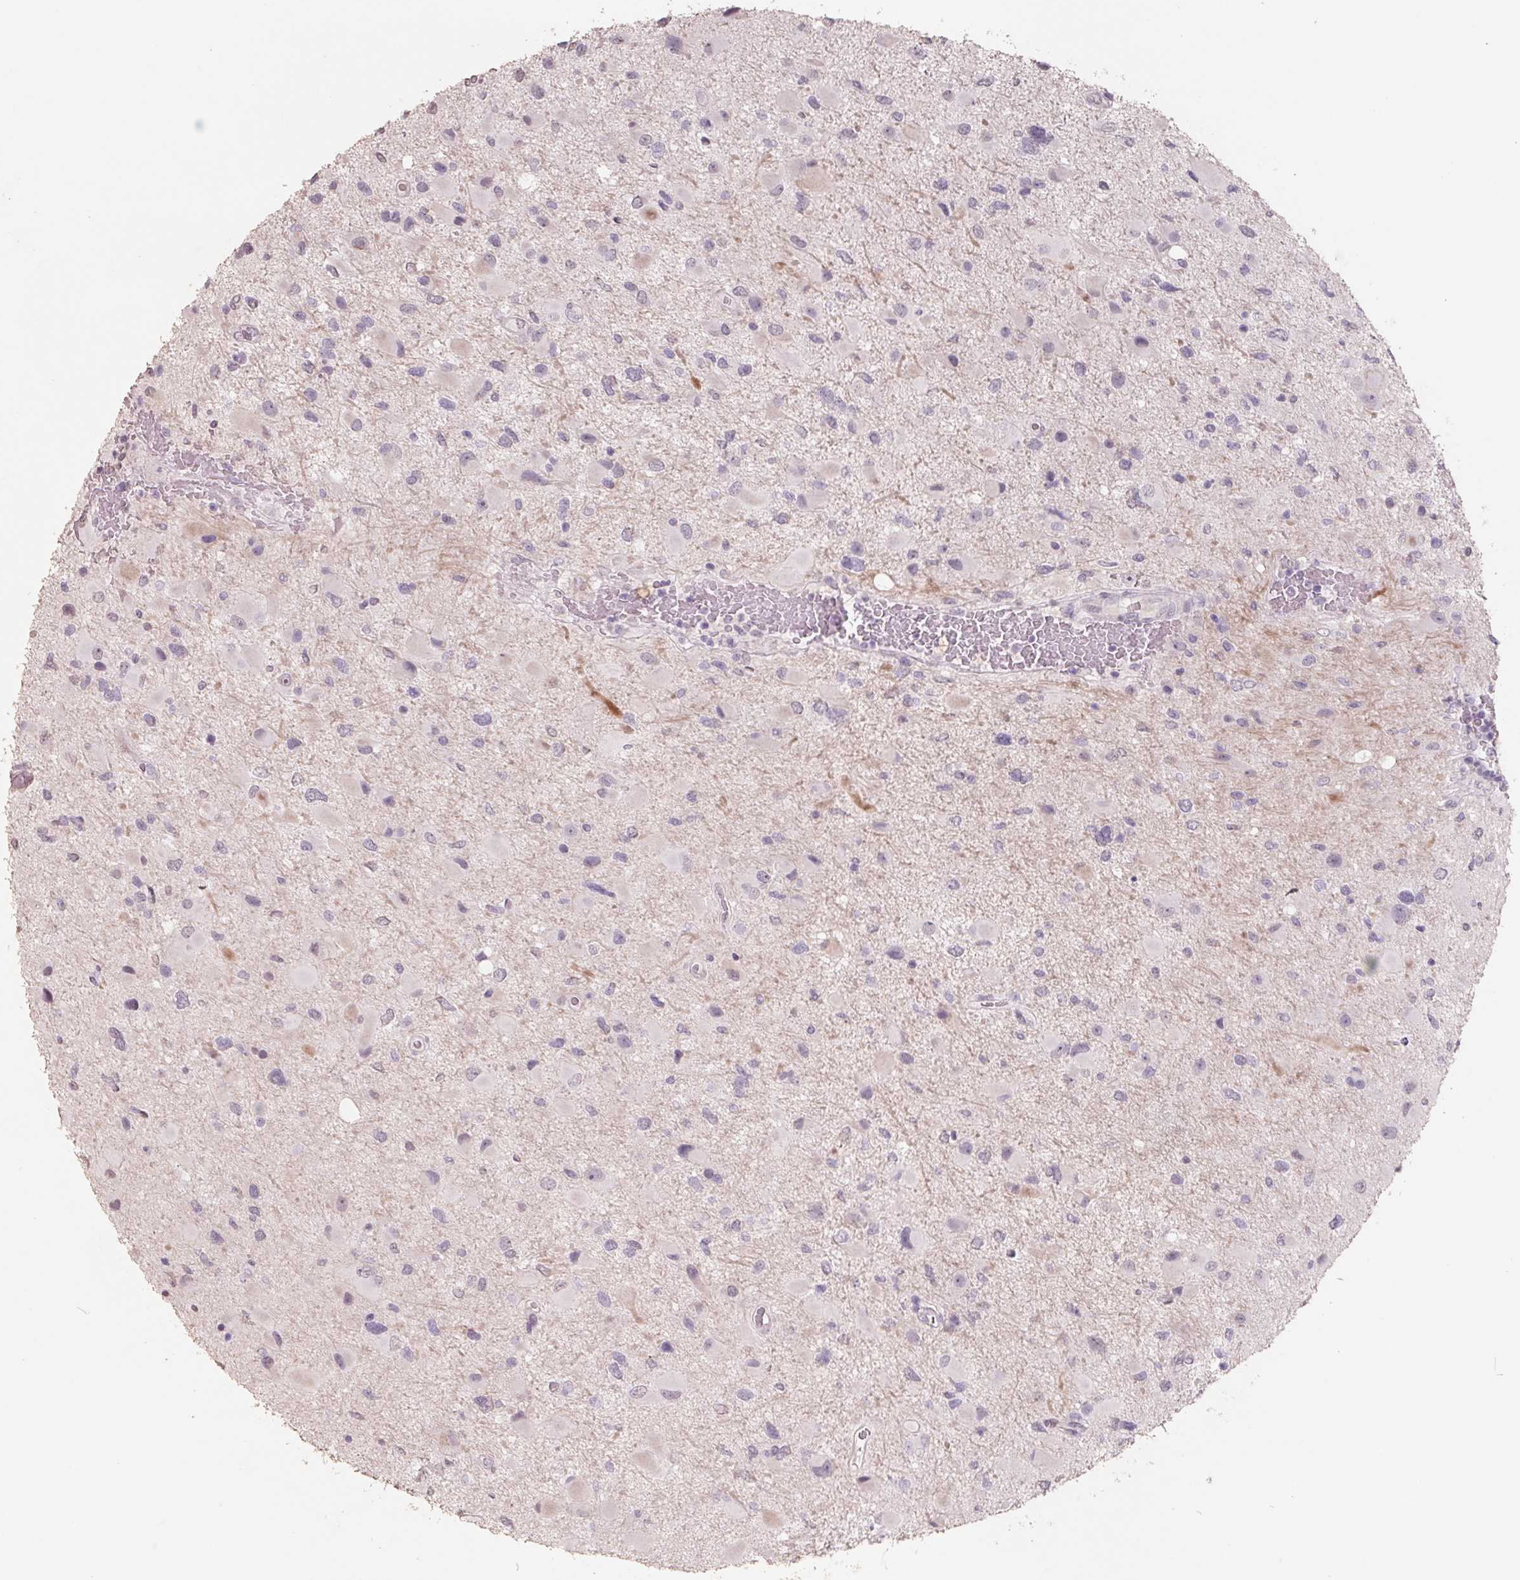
{"staining": {"intensity": "negative", "quantity": "none", "location": "none"}, "tissue": "glioma", "cell_type": "Tumor cells", "image_type": "cancer", "snomed": [{"axis": "morphology", "description": "Glioma, malignant, Low grade"}, {"axis": "topography", "description": "Brain"}], "caption": "DAB immunohistochemical staining of malignant glioma (low-grade) displays no significant expression in tumor cells. (Brightfield microscopy of DAB IHC at high magnification).", "gene": "FTCD", "patient": {"sex": "female", "age": 32}}